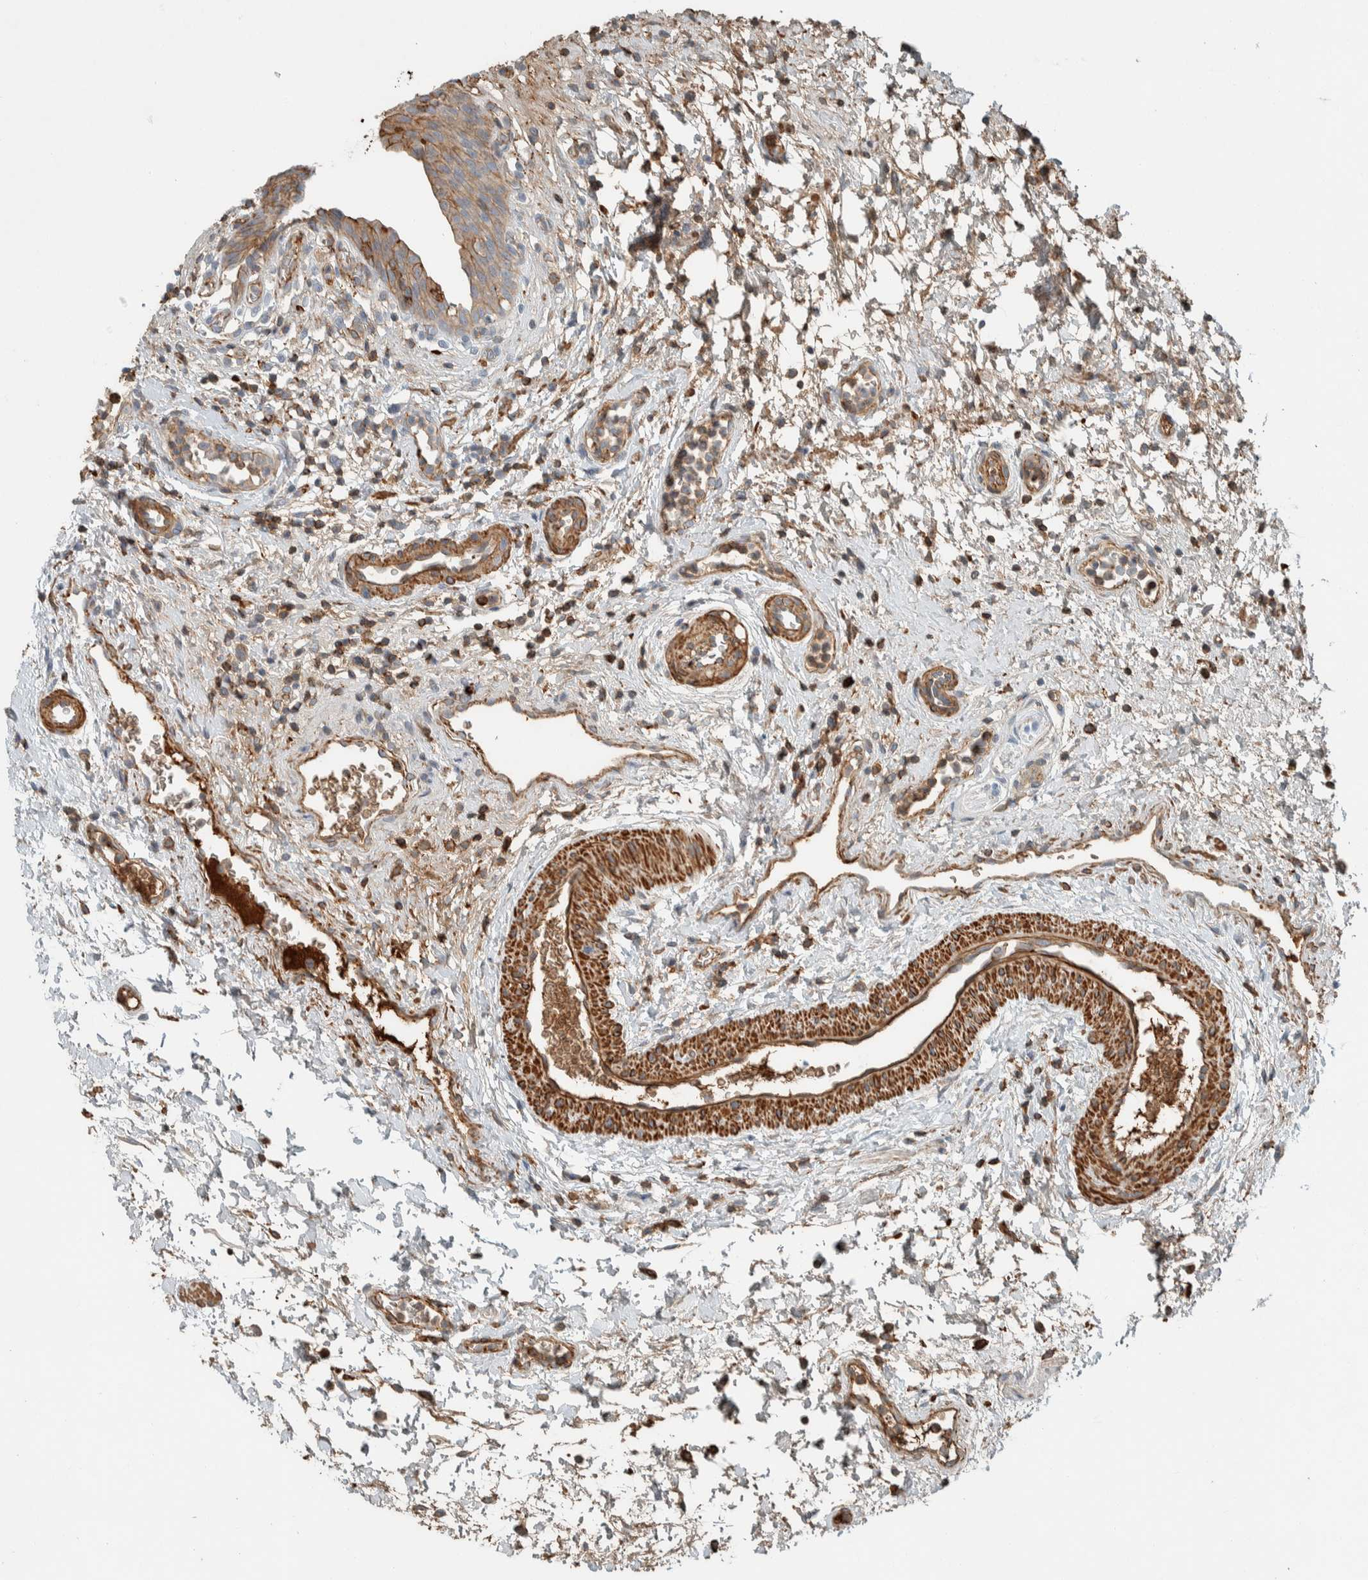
{"staining": {"intensity": "moderate", "quantity": "25%-75%", "location": "cytoplasmic/membranous"}, "tissue": "urinary bladder", "cell_type": "Urothelial cells", "image_type": "normal", "snomed": [{"axis": "morphology", "description": "Normal tissue, NOS"}, {"axis": "topography", "description": "Urinary bladder"}], "caption": "Urothelial cells demonstrate medium levels of moderate cytoplasmic/membranous staining in about 25%-75% of cells in normal human urinary bladder.", "gene": "CTBP2", "patient": {"sex": "male", "age": 37}}